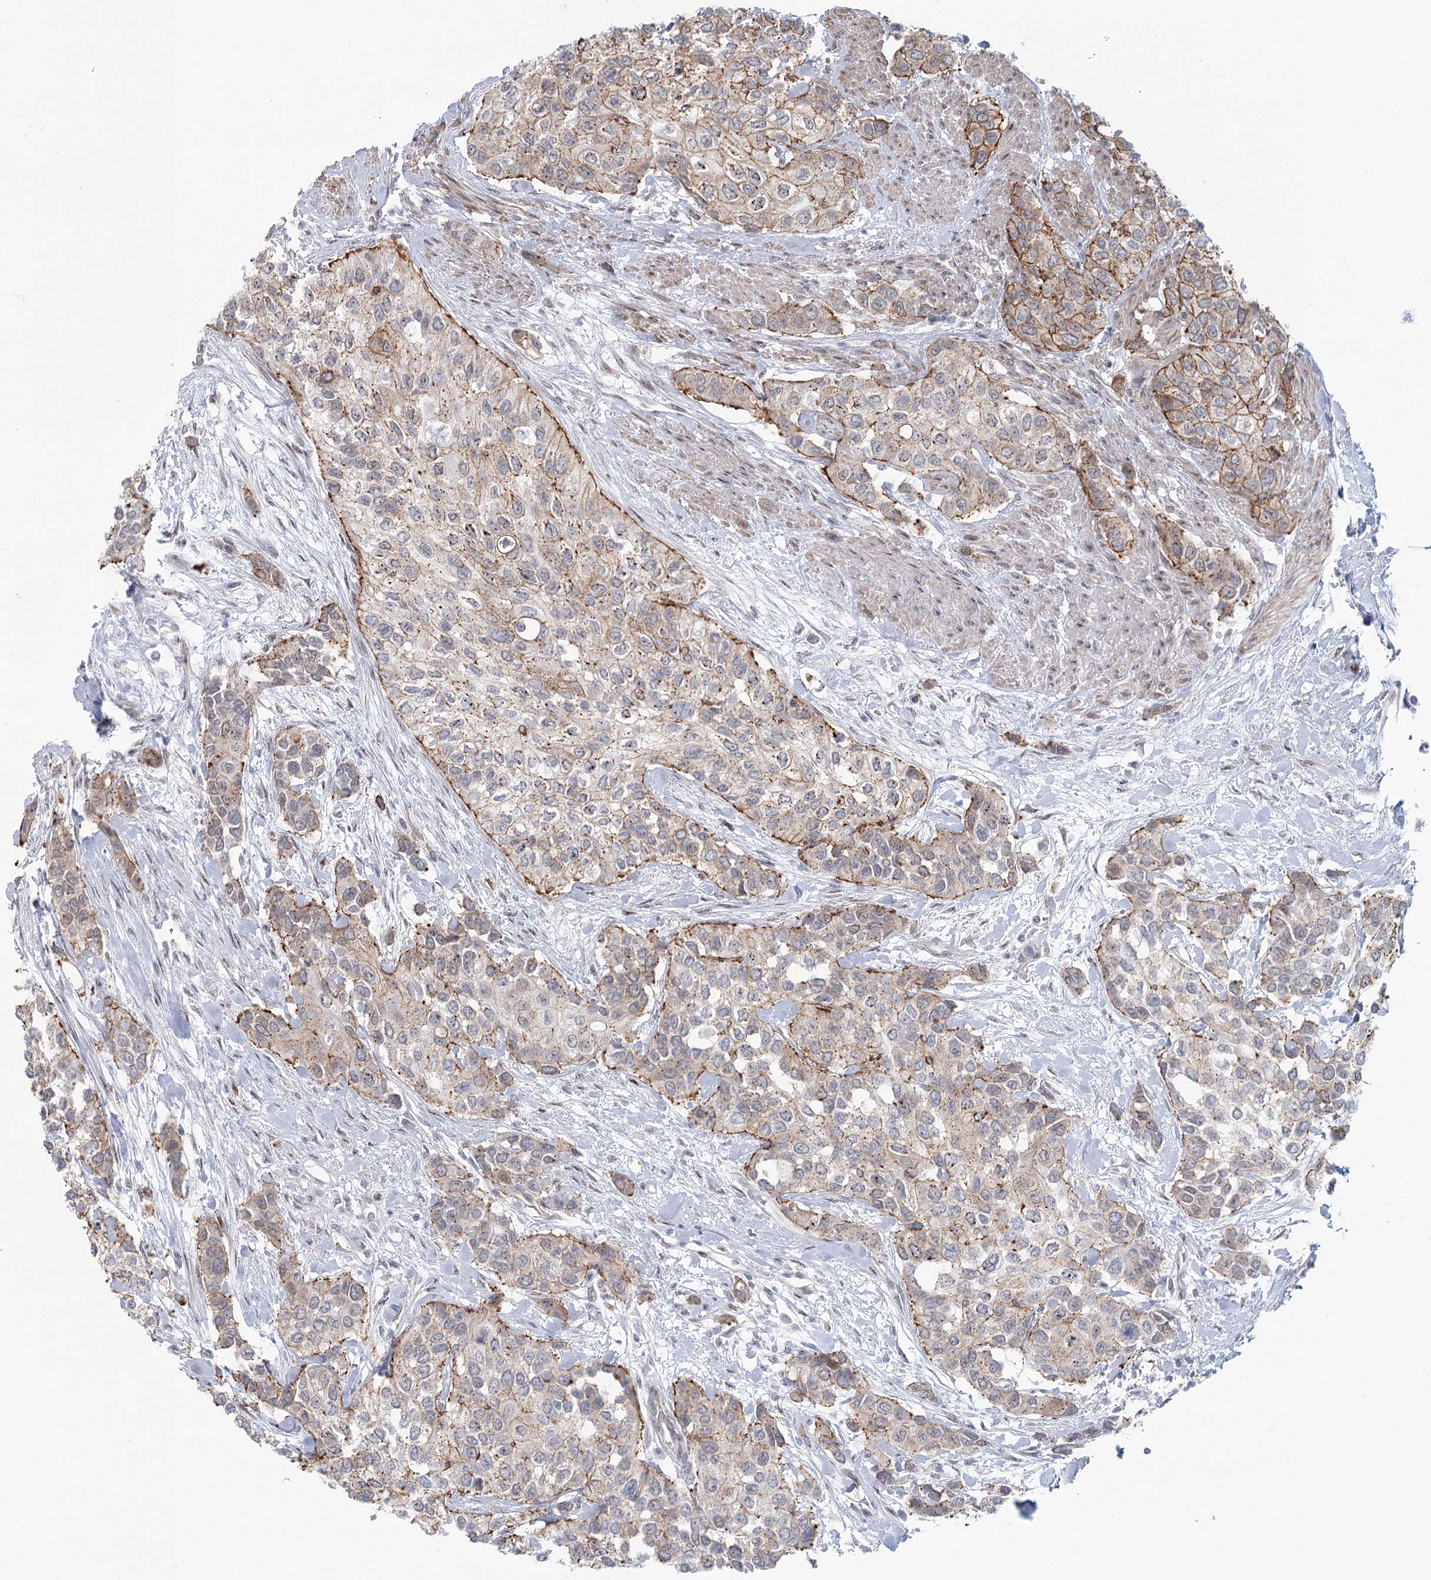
{"staining": {"intensity": "moderate", "quantity": "25%-75%", "location": "cytoplasmic/membranous"}, "tissue": "urothelial cancer", "cell_type": "Tumor cells", "image_type": "cancer", "snomed": [{"axis": "morphology", "description": "Normal tissue, NOS"}, {"axis": "morphology", "description": "Urothelial carcinoma, High grade"}, {"axis": "topography", "description": "Vascular tissue"}, {"axis": "topography", "description": "Urinary bladder"}], "caption": "Urothelial cancer stained with IHC displays moderate cytoplasmic/membranous staining in about 25%-75% of tumor cells.", "gene": "ABHD8", "patient": {"sex": "female", "age": 56}}